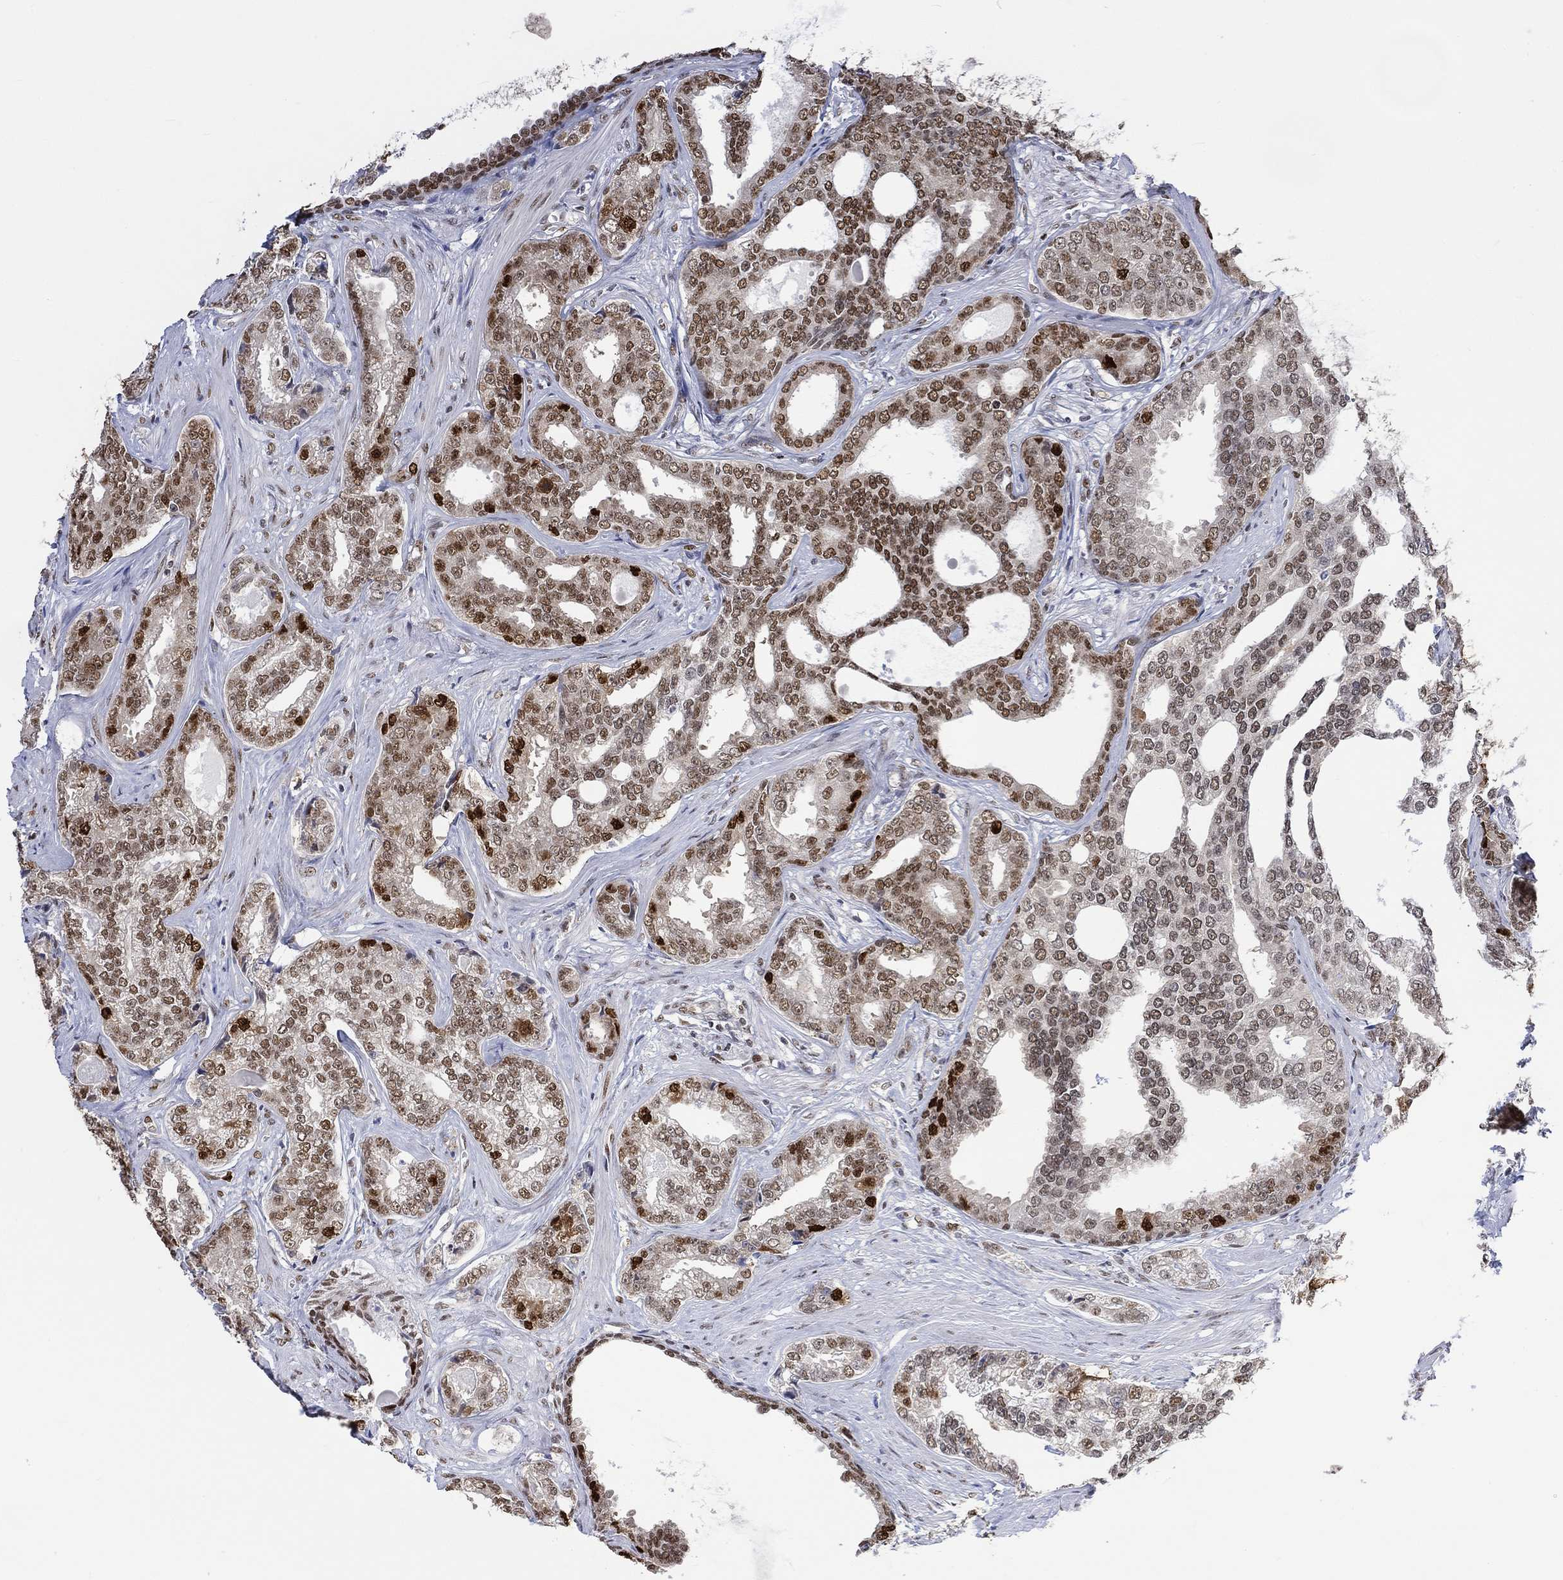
{"staining": {"intensity": "moderate", "quantity": "25%-75%", "location": "nuclear"}, "tissue": "prostate cancer", "cell_type": "Tumor cells", "image_type": "cancer", "snomed": [{"axis": "morphology", "description": "Adenocarcinoma, NOS"}, {"axis": "topography", "description": "Prostate"}], "caption": "DAB (3,3'-diaminobenzidine) immunohistochemical staining of human prostate adenocarcinoma reveals moderate nuclear protein staining in about 25%-75% of tumor cells.", "gene": "RAD54L2", "patient": {"sex": "male", "age": 67}}